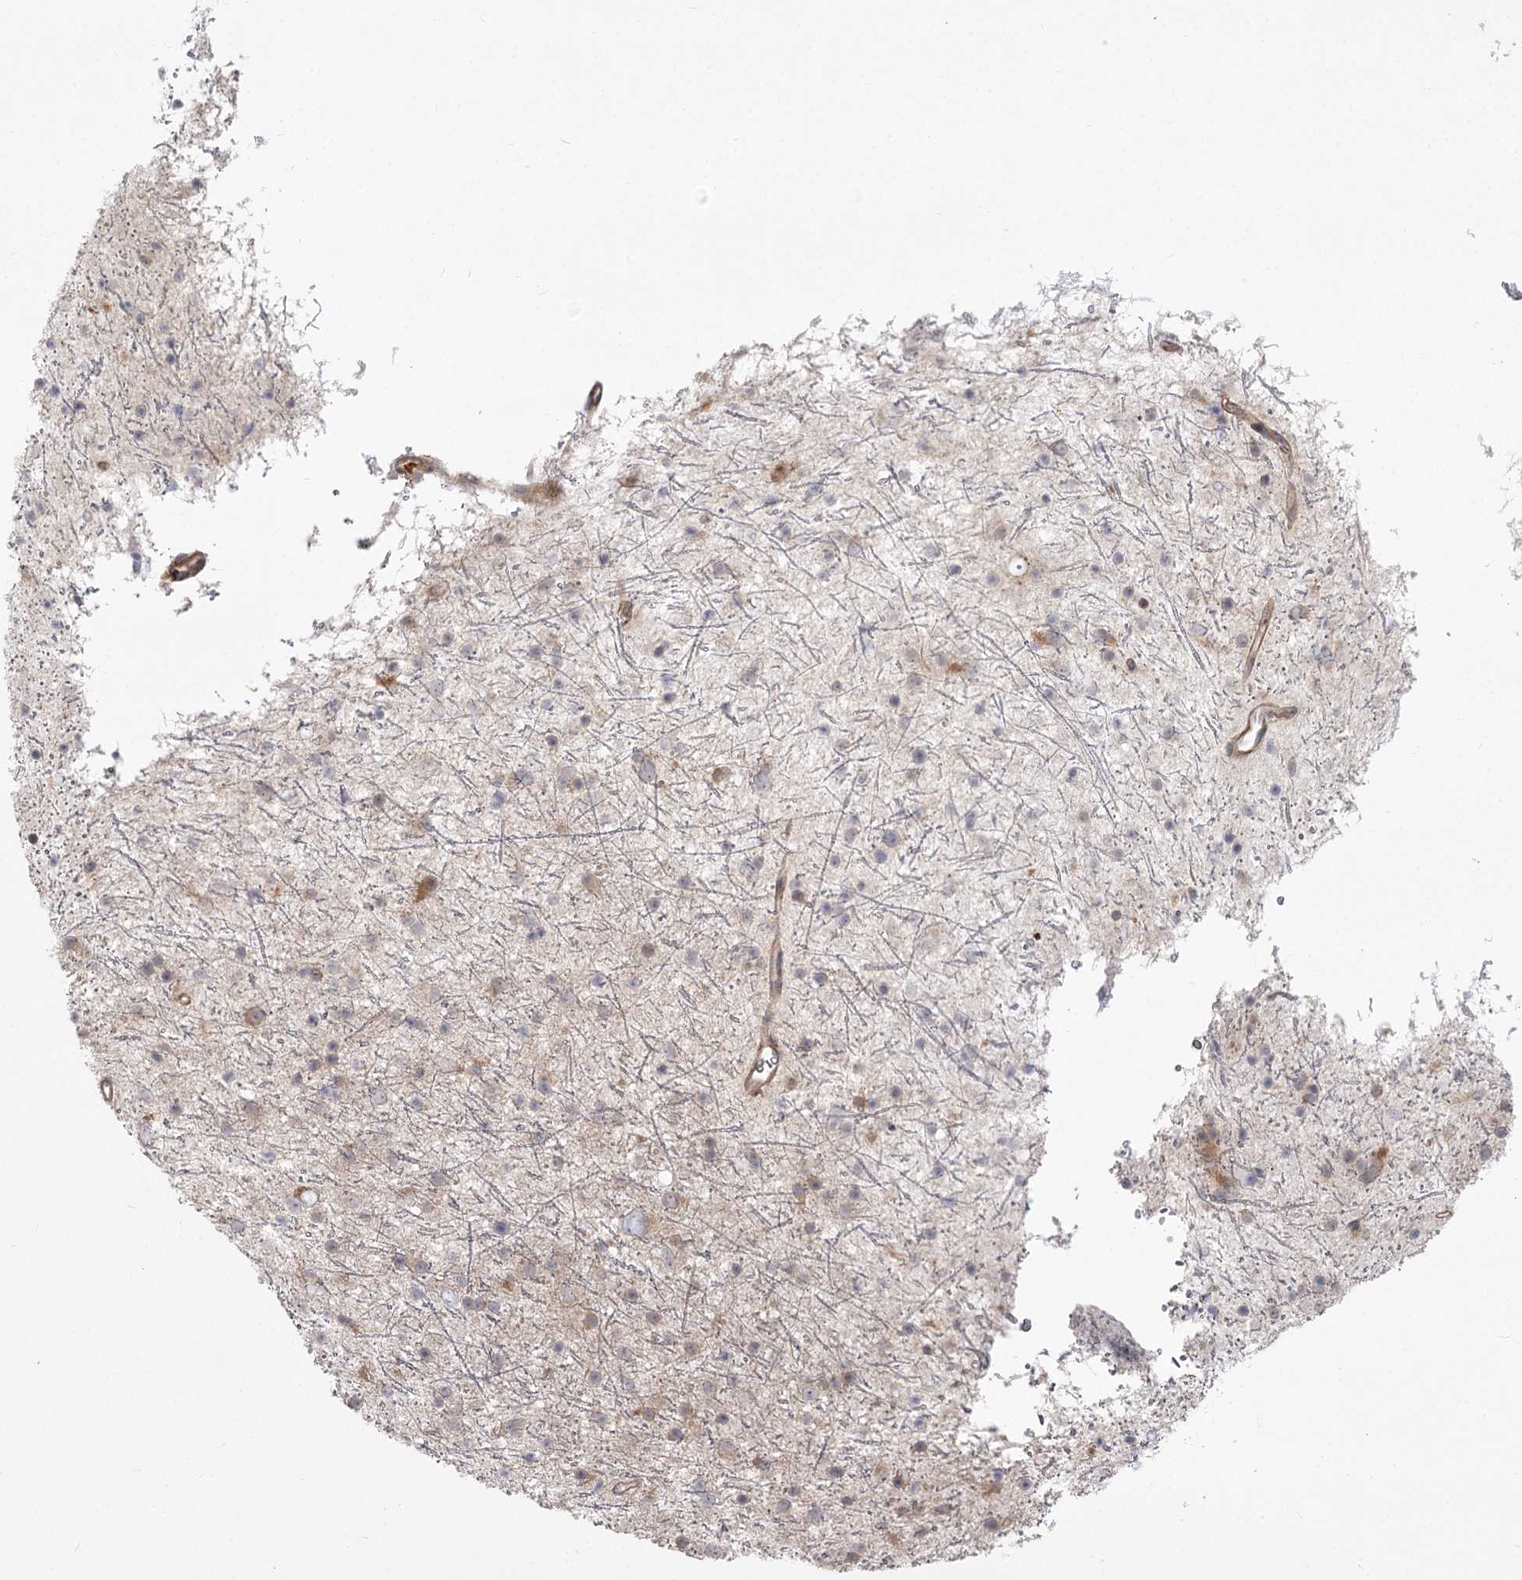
{"staining": {"intensity": "weak", "quantity": "<25%", "location": "cytoplasmic/membranous"}, "tissue": "glioma", "cell_type": "Tumor cells", "image_type": "cancer", "snomed": [{"axis": "morphology", "description": "Glioma, malignant, Low grade"}, {"axis": "topography", "description": "Cerebral cortex"}], "caption": "Malignant glioma (low-grade) was stained to show a protein in brown. There is no significant staining in tumor cells. The staining is performed using DAB (3,3'-diaminobenzidine) brown chromogen with nuclei counter-stained in using hematoxylin.", "gene": "CCNG2", "patient": {"sex": "female", "age": 39}}